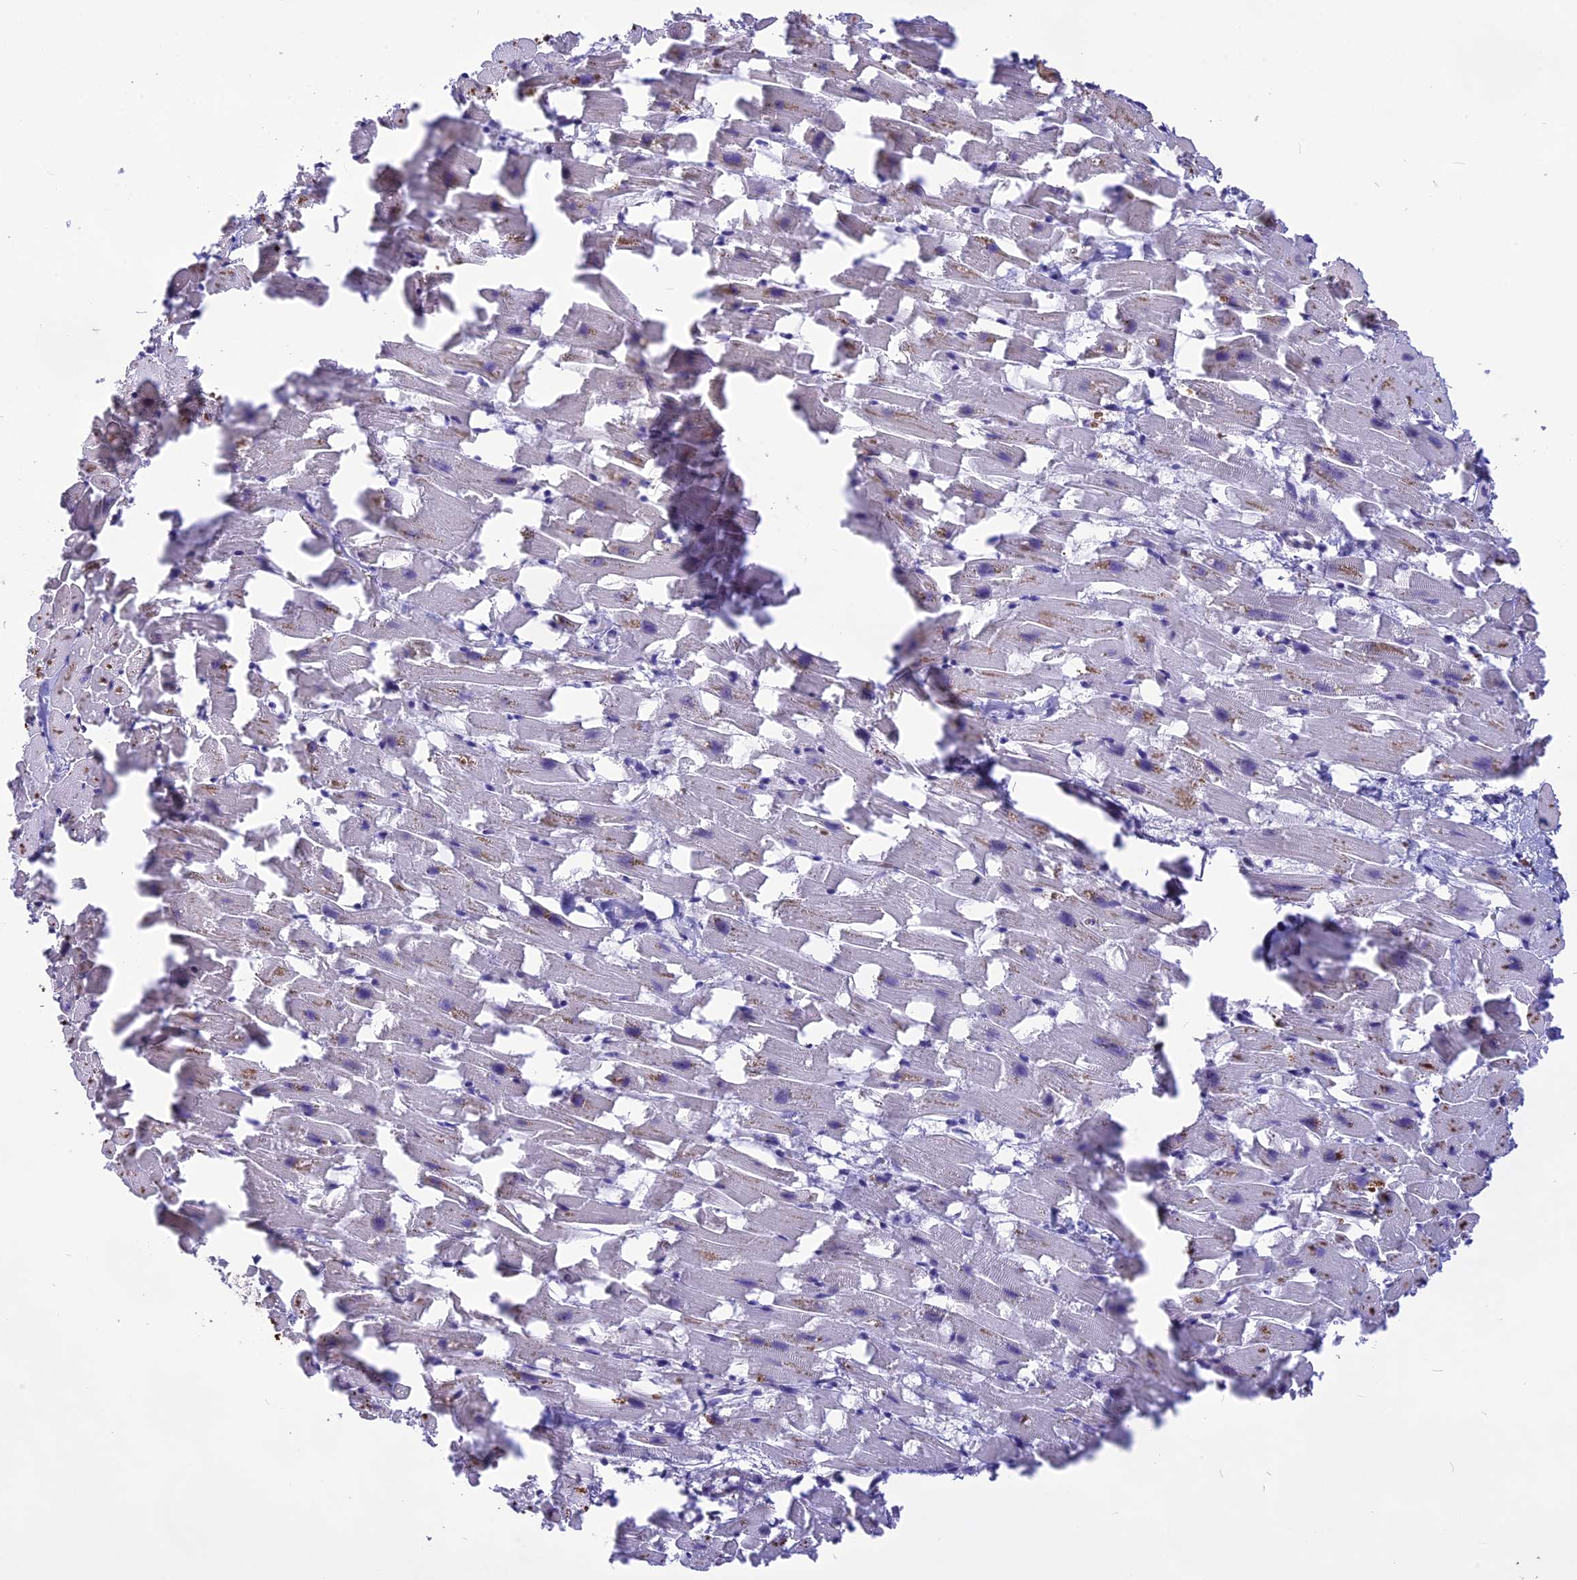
{"staining": {"intensity": "weak", "quantity": "25%-75%", "location": "cytoplasmic/membranous"}, "tissue": "heart muscle", "cell_type": "Cardiomyocytes", "image_type": "normal", "snomed": [{"axis": "morphology", "description": "Normal tissue, NOS"}, {"axis": "topography", "description": "Heart"}], "caption": "This is an image of immunohistochemistry staining of unremarkable heart muscle, which shows weak expression in the cytoplasmic/membranous of cardiomyocytes.", "gene": "CMSS1", "patient": {"sex": "female", "age": 64}}